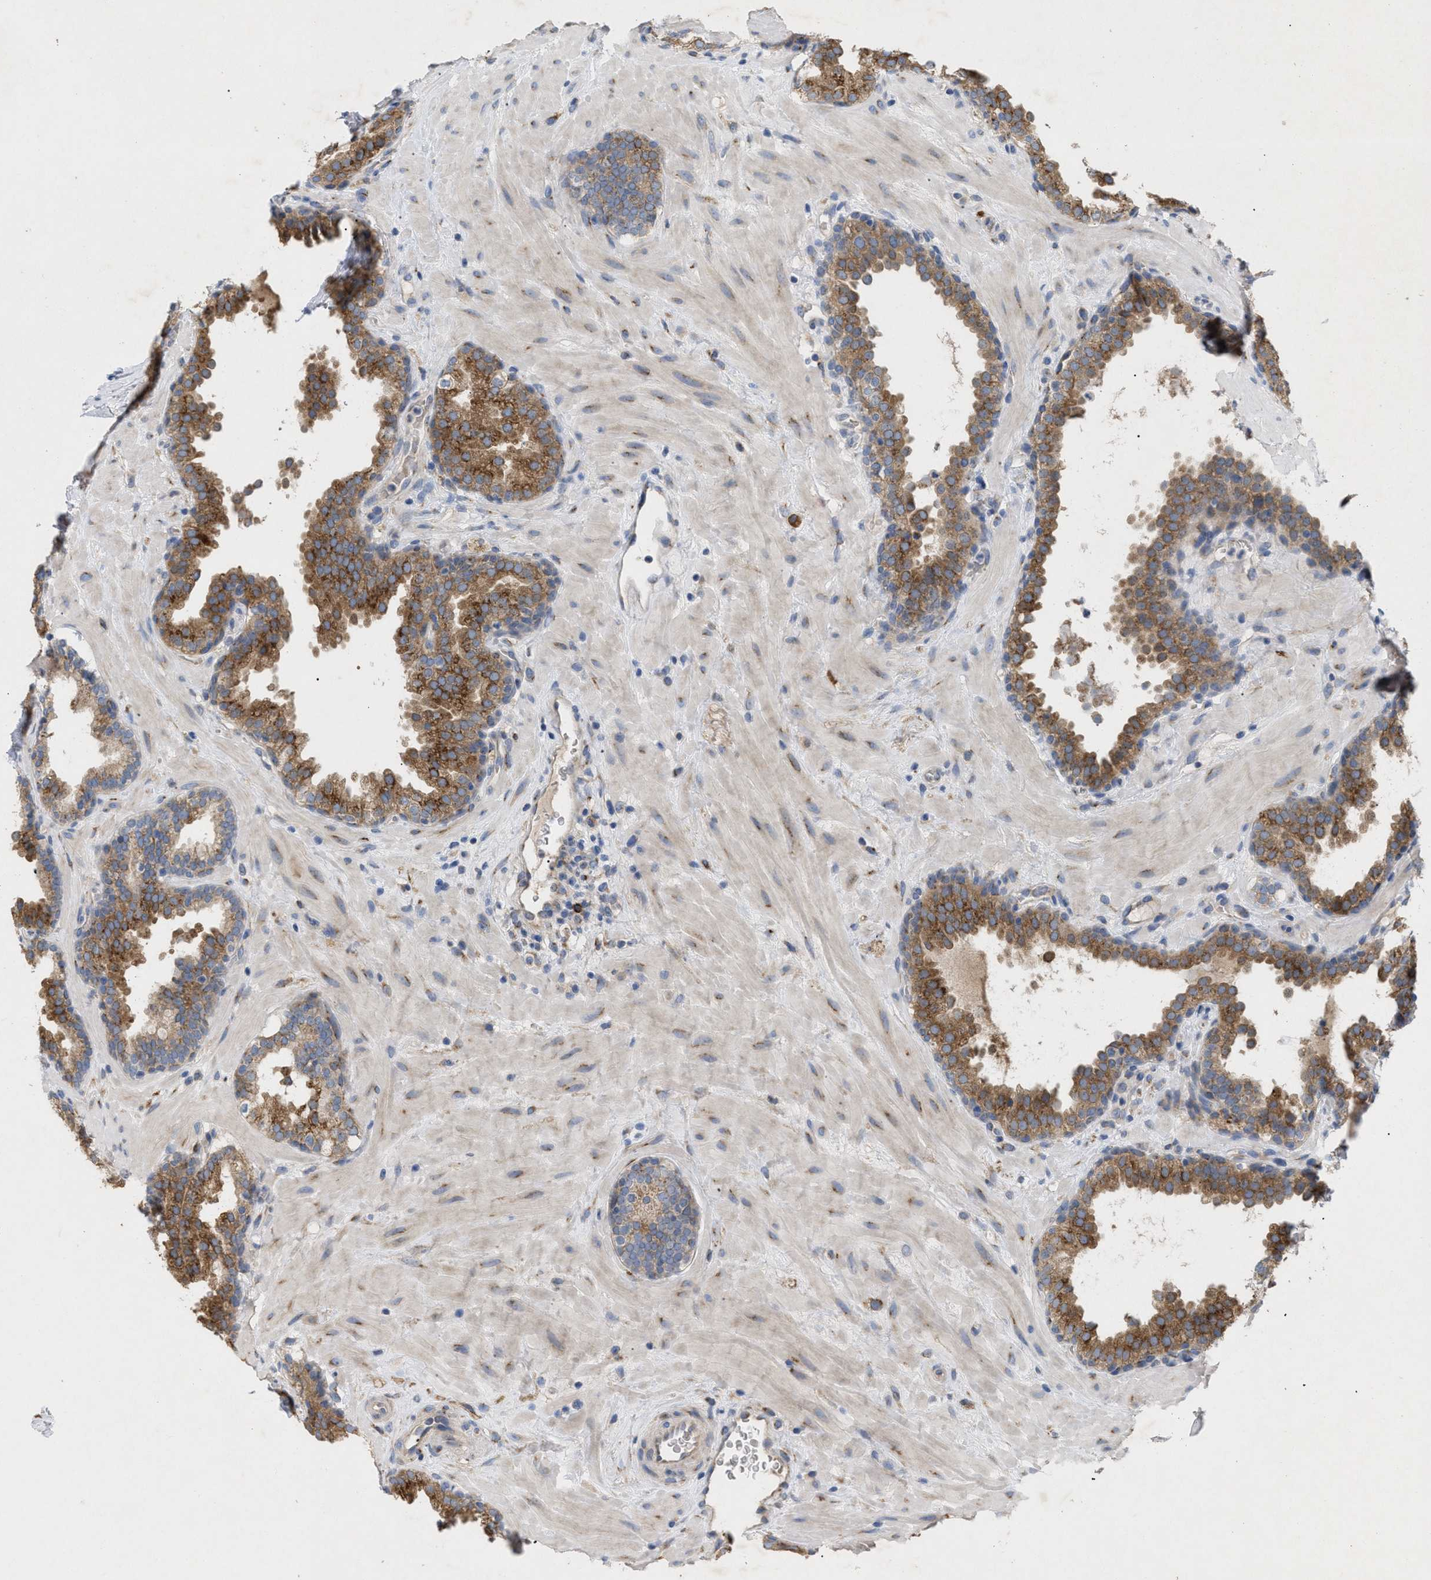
{"staining": {"intensity": "moderate", "quantity": ">75%", "location": "cytoplasmic/membranous"}, "tissue": "prostate", "cell_type": "Glandular cells", "image_type": "normal", "snomed": [{"axis": "morphology", "description": "Normal tissue, NOS"}, {"axis": "topography", "description": "Prostate"}], "caption": "A brown stain highlights moderate cytoplasmic/membranous positivity of a protein in glandular cells of unremarkable human prostate.", "gene": "SLC50A1", "patient": {"sex": "male", "age": 51}}